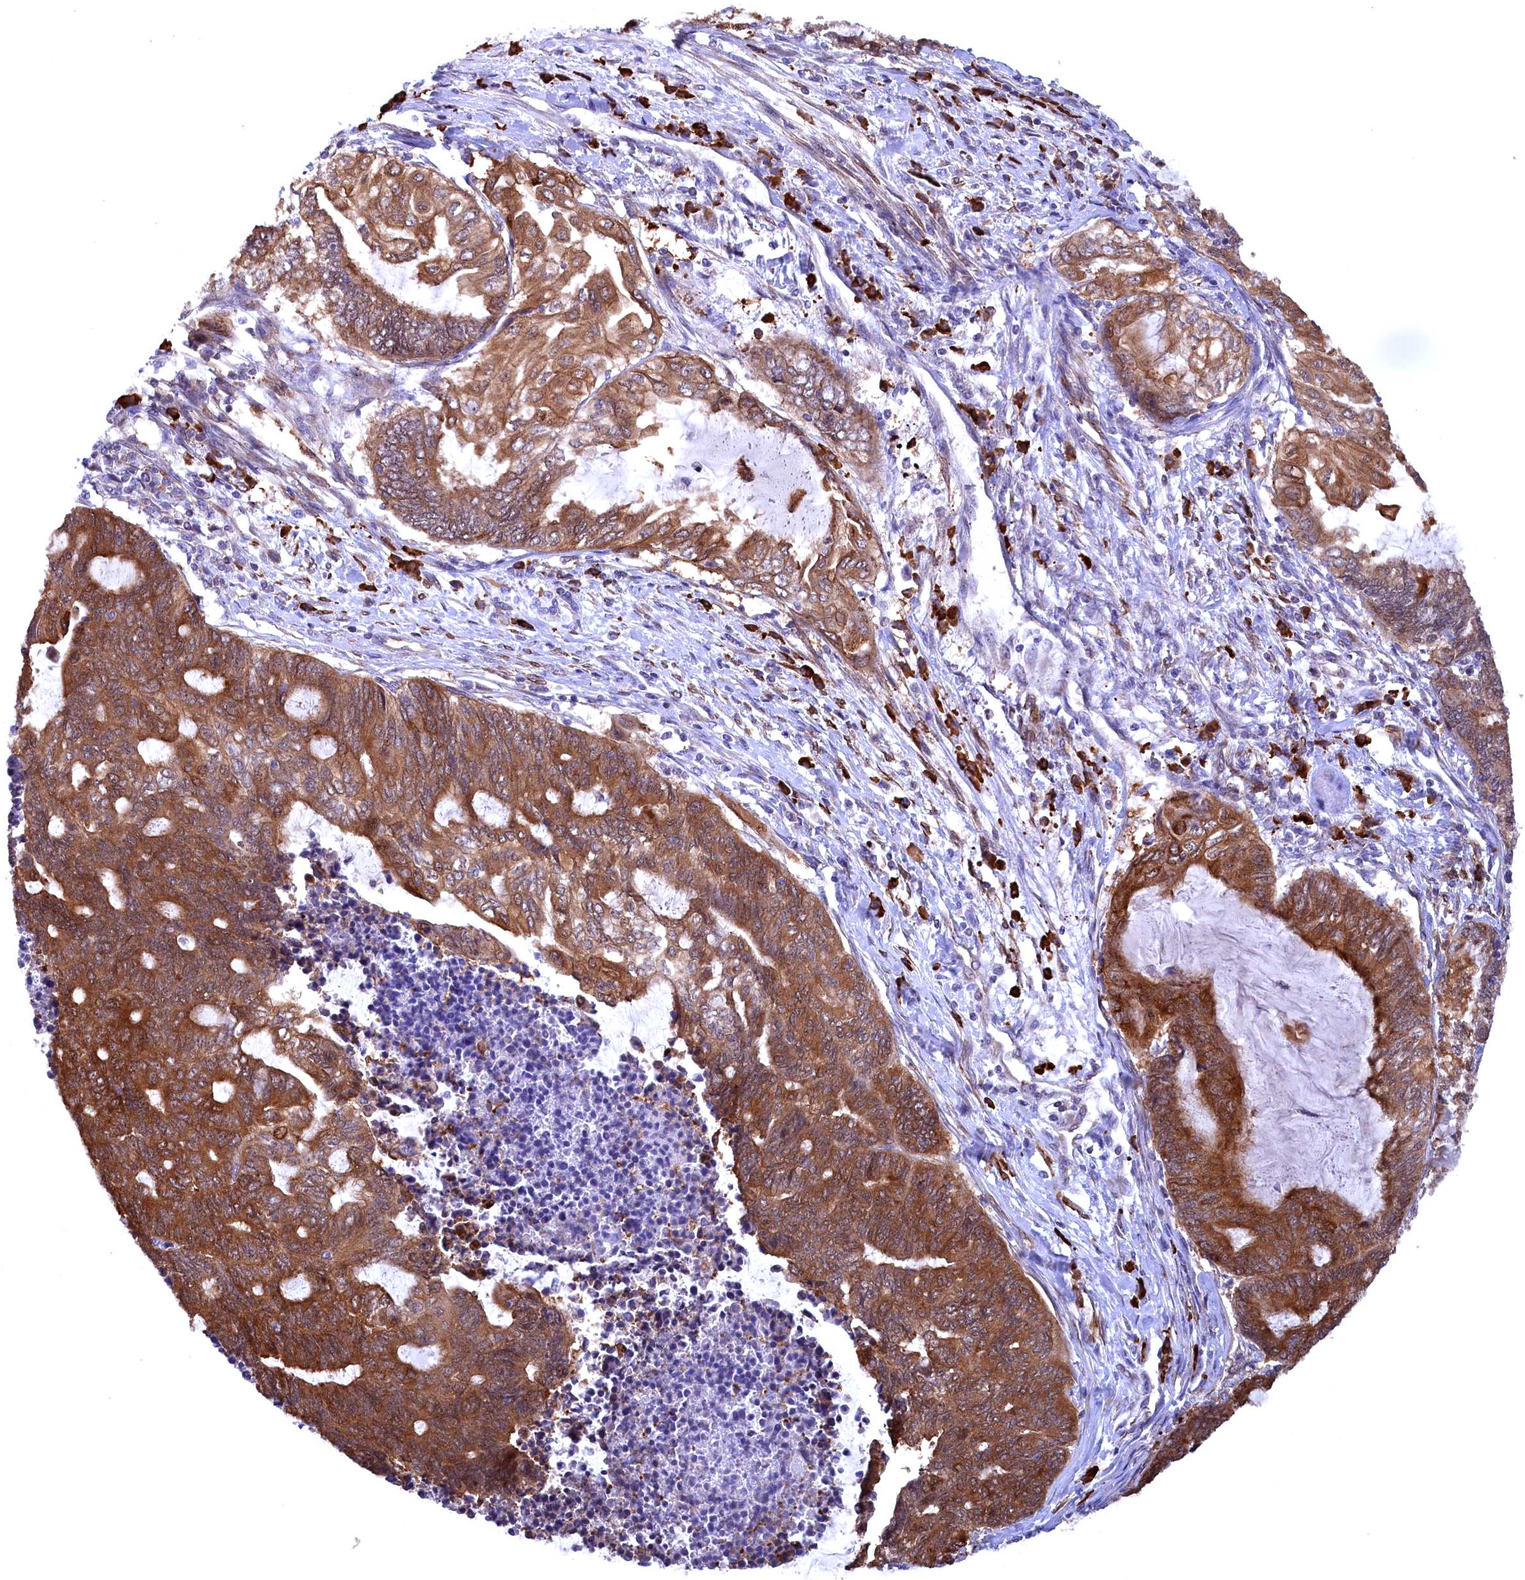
{"staining": {"intensity": "moderate", "quantity": ">75%", "location": "cytoplasmic/membranous"}, "tissue": "endometrial cancer", "cell_type": "Tumor cells", "image_type": "cancer", "snomed": [{"axis": "morphology", "description": "Adenocarcinoma, NOS"}, {"axis": "topography", "description": "Uterus"}, {"axis": "topography", "description": "Endometrium"}], "caption": "Endometrial cancer (adenocarcinoma) was stained to show a protein in brown. There is medium levels of moderate cytoplasmic/membranous staining in about >75% of tumor cells.", "gene": "JPT2", "patient": {"sex": "female", "age": 70}}